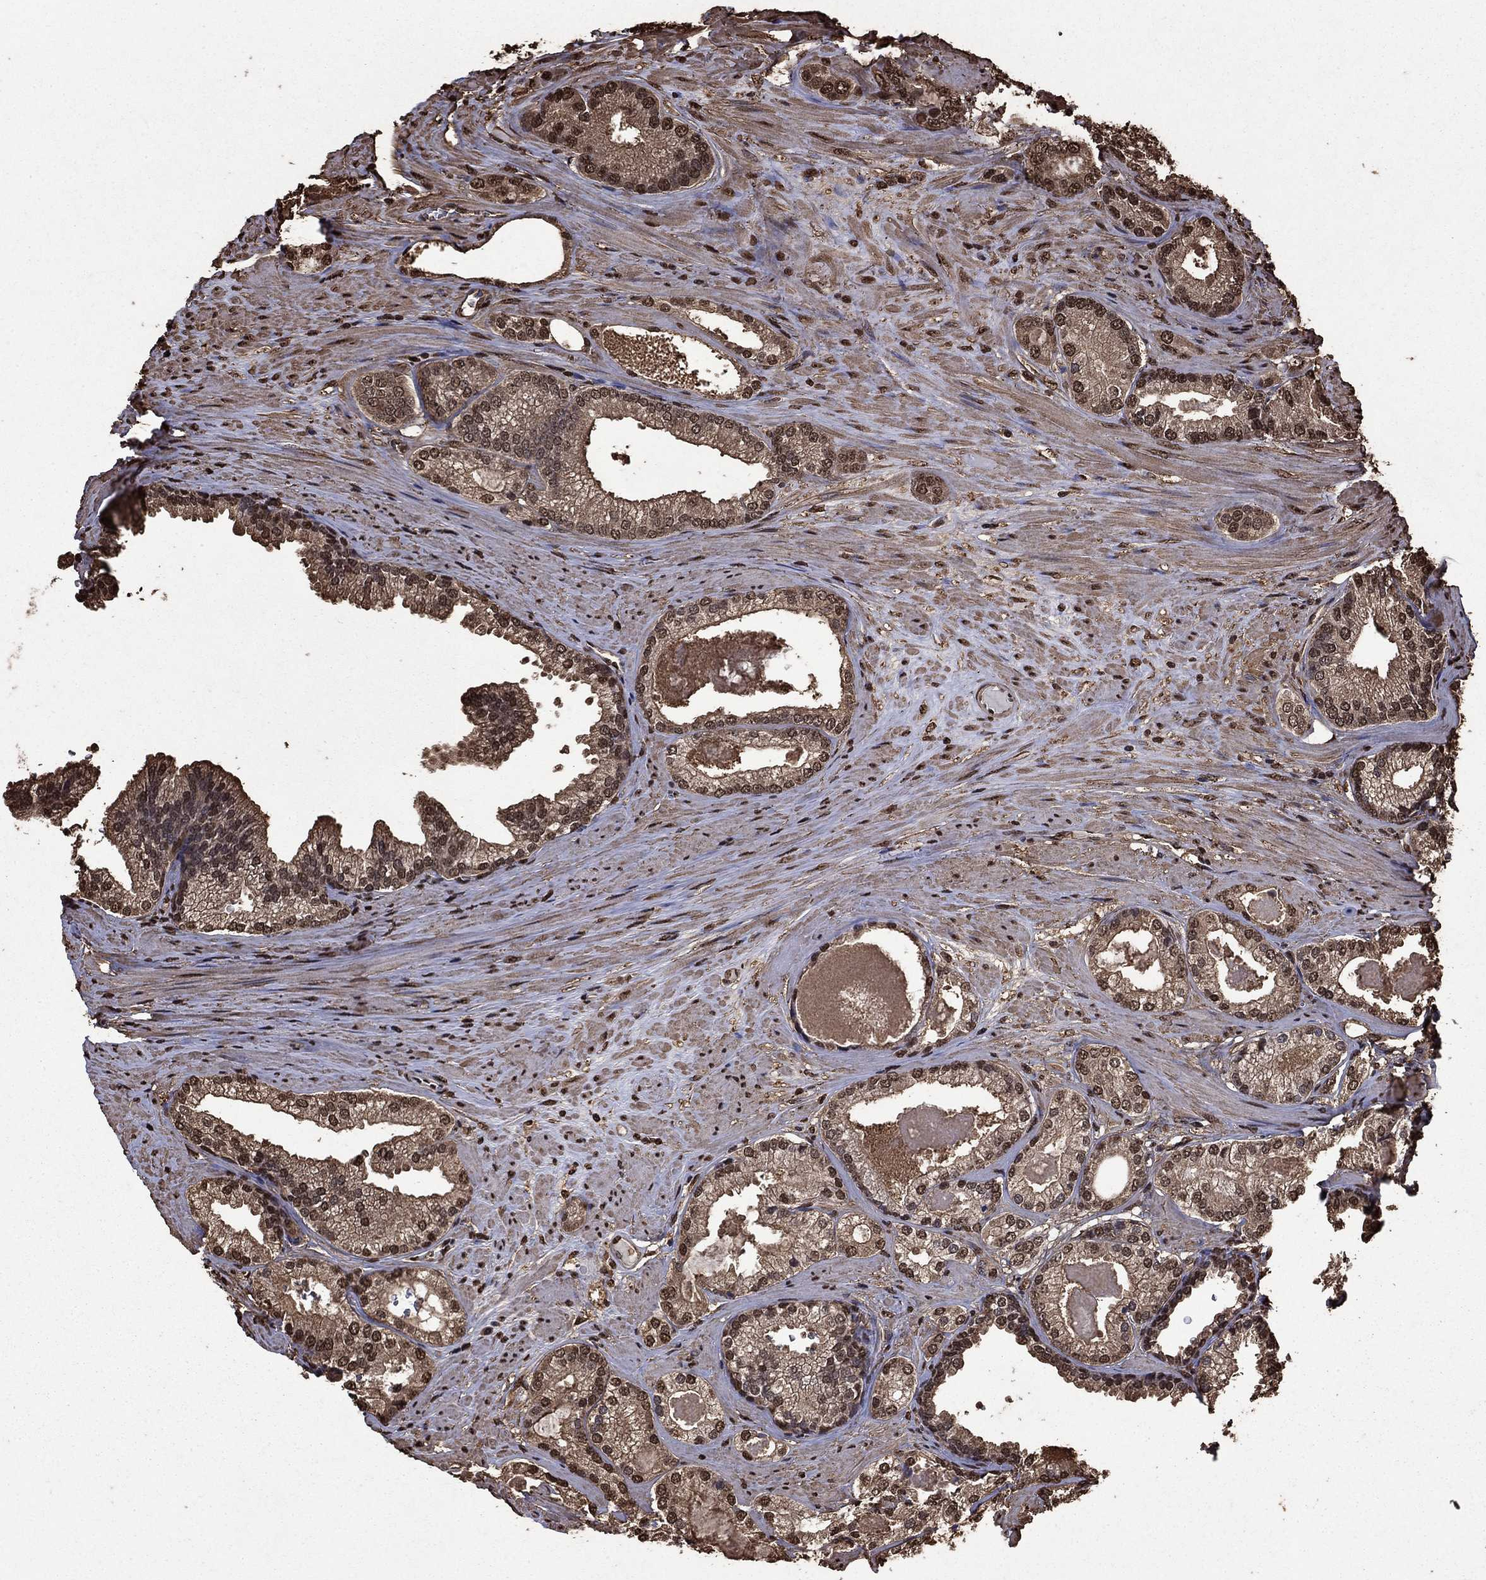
{"staining": {"intensity": "moderate", "quantity": "25%-75%", "location": "cytoplasmic/membranous,nuclear"}, "tissue": "prostate cancer", "cell_type": "Tumor cells", "image_type": "cancer", "snomed": [{"axis": "morphology", "description": "Adenocarcinoma, High grade"}, {"axis": "topography", "description": "Prostate and seminal vesicle, NOS"}], "caption": "Tumor cells show medium levels of moderate cytoplasmic/membranous and nuclear positivity in approximately 25%-75% of cells in prostate cancer (adenocarcinoma (high-grade)). Ihc stains the protein of interest in brown and the nuclei are stained blue.", "gene": "GAPDH", "patient": {"sex": "male", "age": 62}}